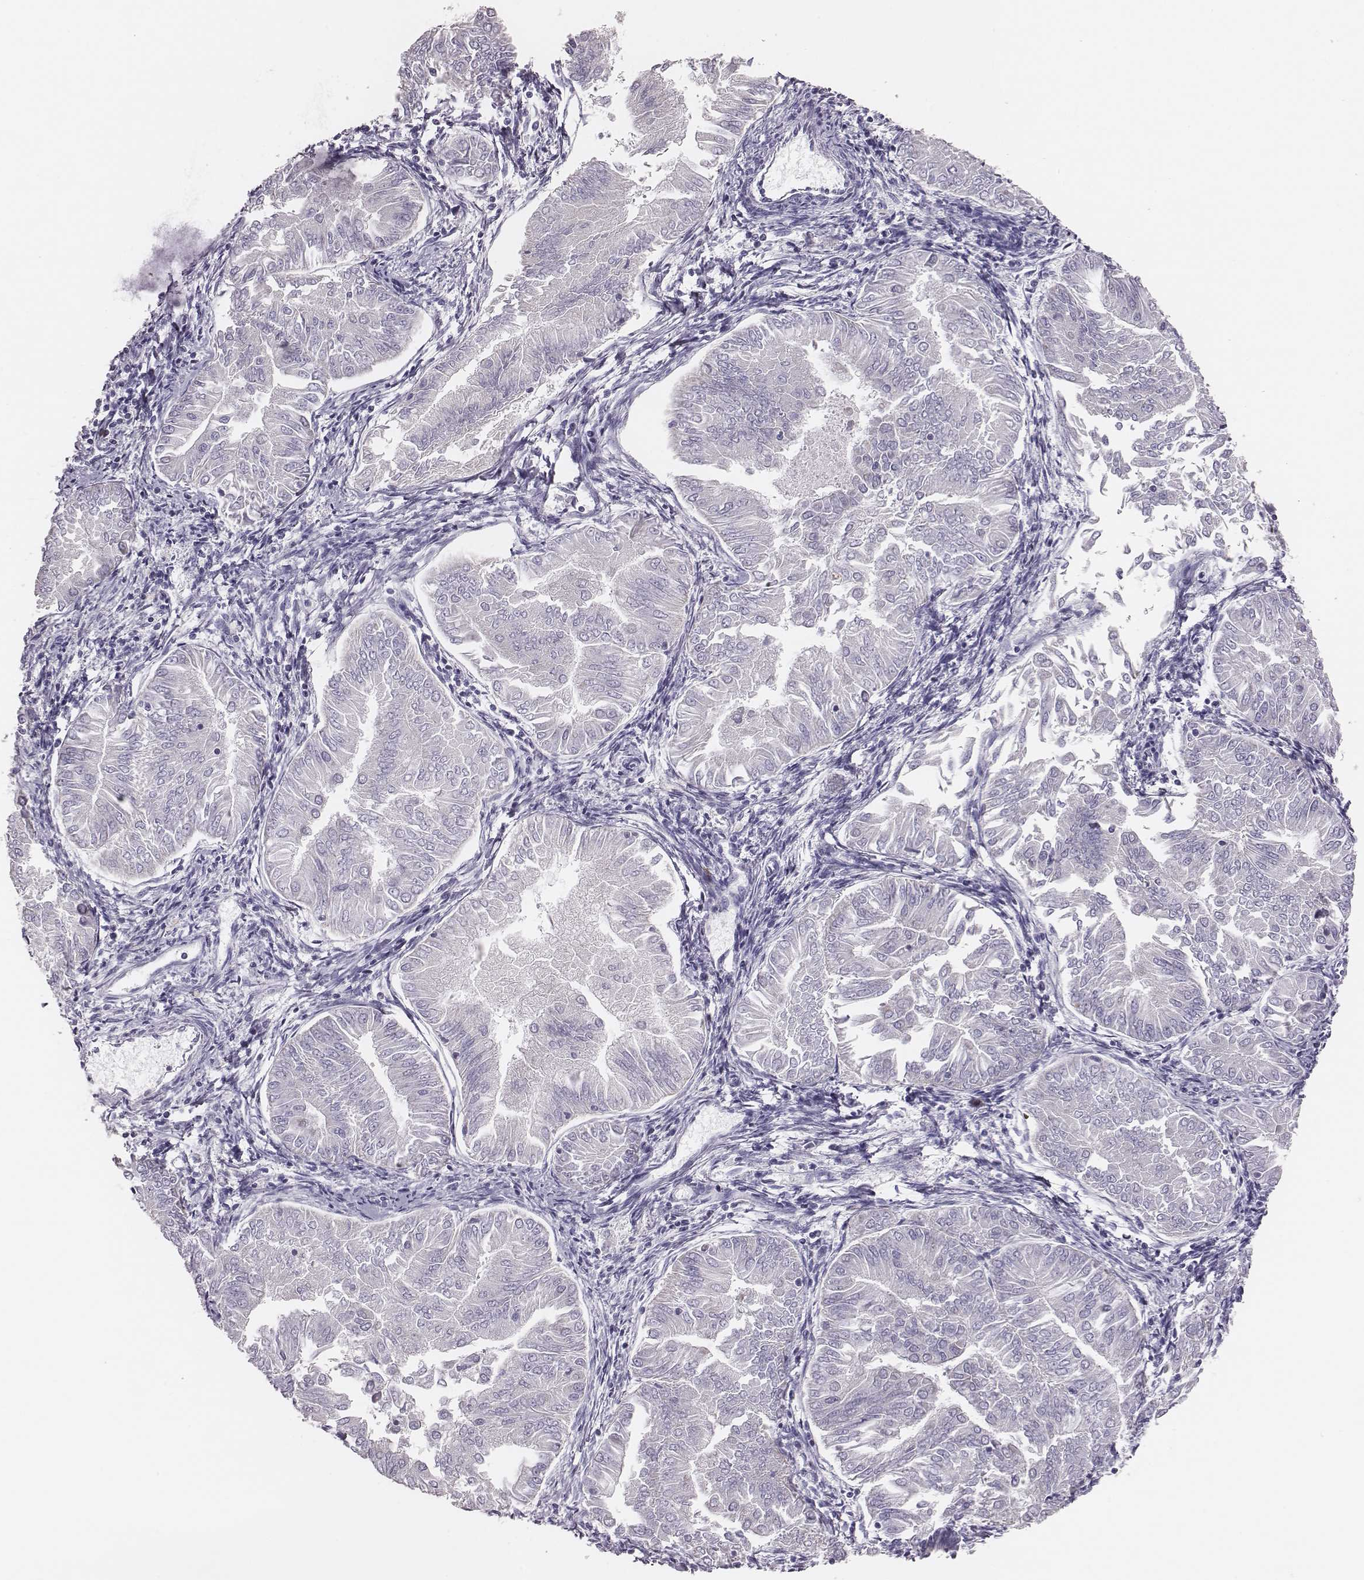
{"staining": {"intensity": "negative", "quantity": "none", "location": "none"}, "tissue": "endometrial cancer", "cell_type": "Tumor cells", "image_type": "cancer", "snomed": [{"axis": "morphology", "description": "Adenocarcinoma, NOS"}, {"axis": "topography", "description": "Endometrium"}], "caption": "A high-resolution image shows IHC staining of endometrial cancer (adenocarcinoma), which exhibits no significant staining in tumor cells.", "gene": "H1-6", "patient": {"sex": "female", "age": 53}}